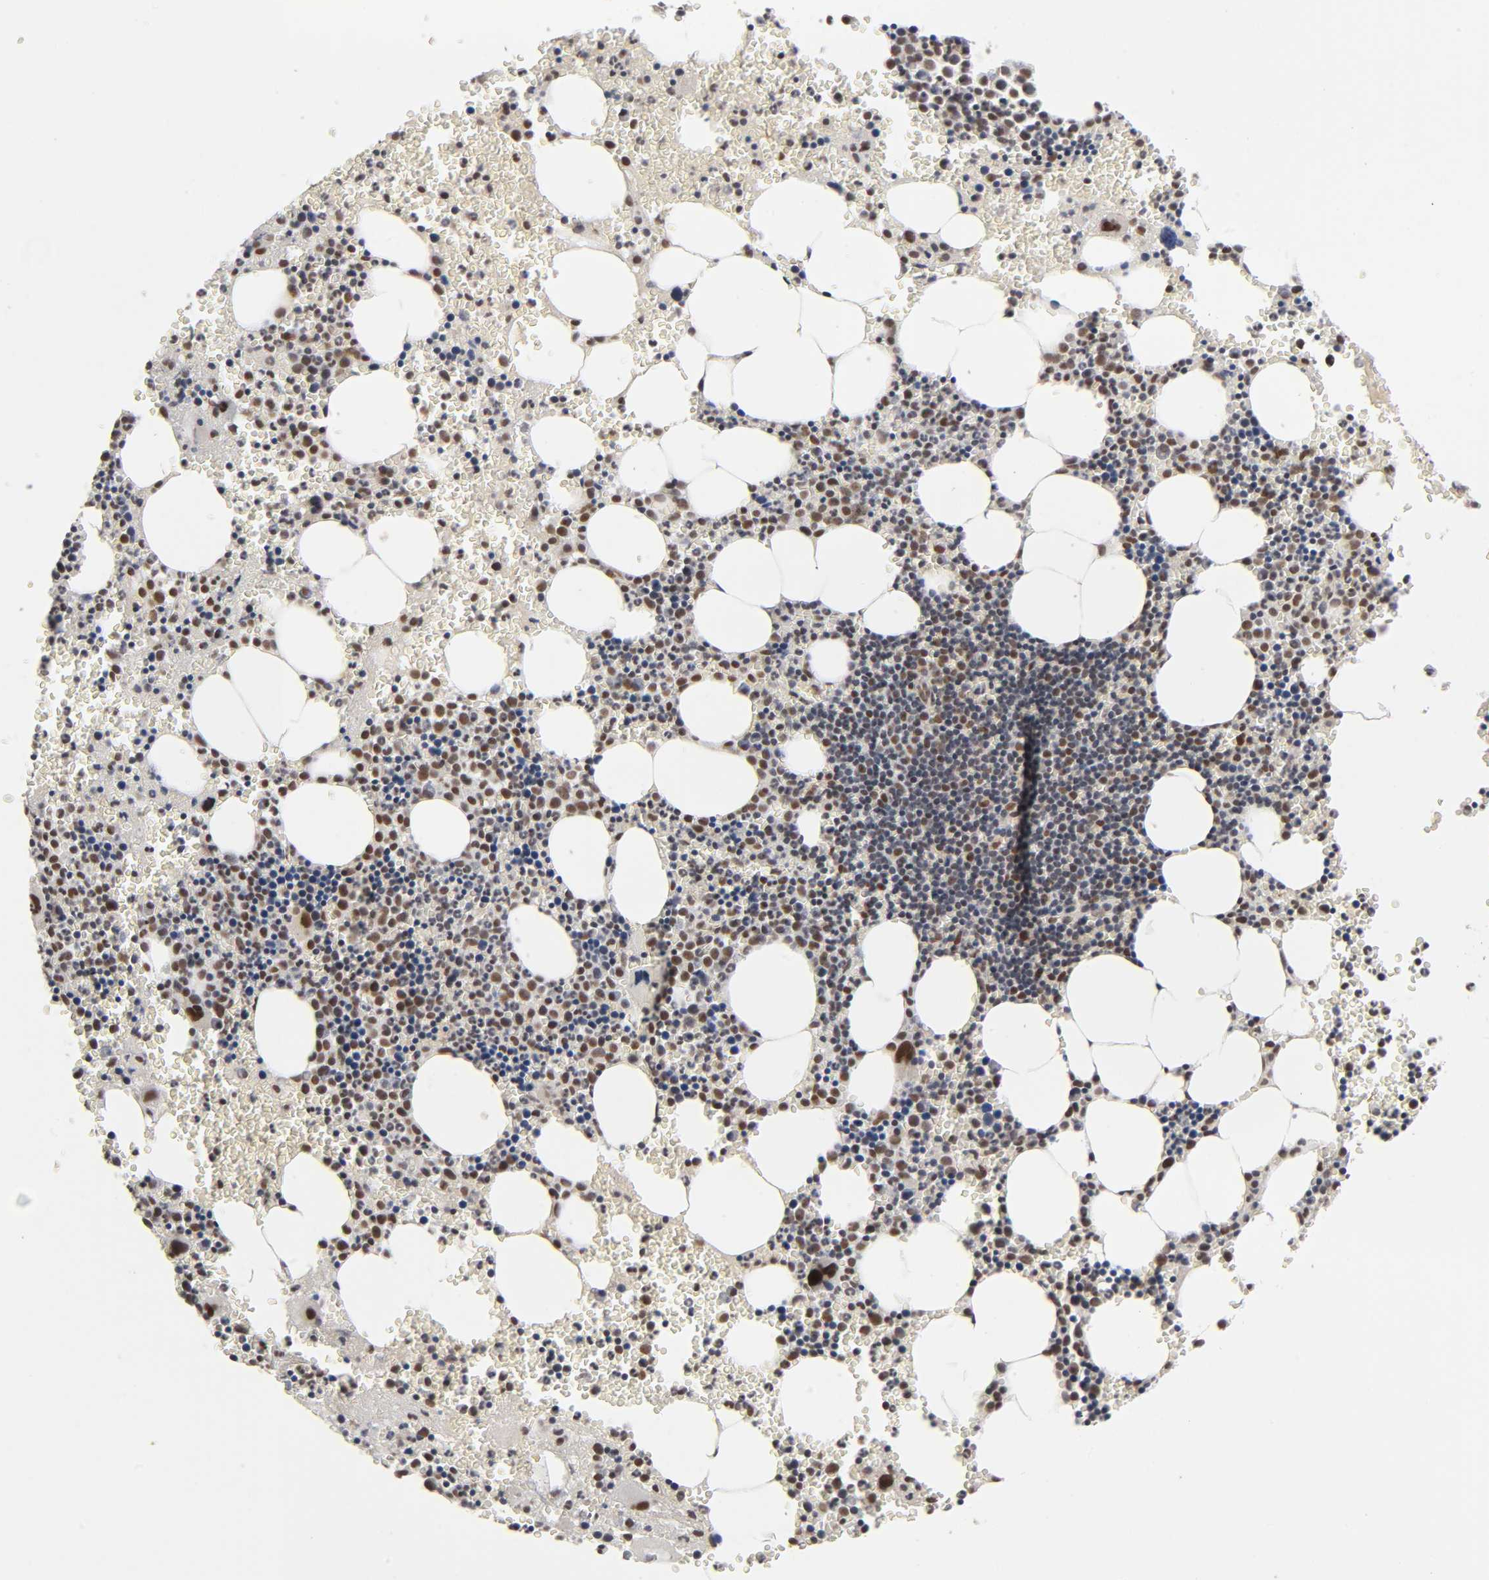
{"staining": {"intensity": "strong", "quantity": "25%-75%", "location": "nuclear"}, "tissue": "bone marrow", "cell_type": "Hematopoietic cells", "image_type": "normal", "snomed": [{"axis": "morphology", "description": "Normal tissue, NOS"}, {"axis": "topography", "description": "Bone marrow"}], "caption": "Immunohistochemical staining of benign human bone marrow demonstrates high levels of strong nuclear positivity in approximately 25%-75% of hematopoietic cells.", "gene": "EP300", "patient": {"sex": "female", "age": 68}}